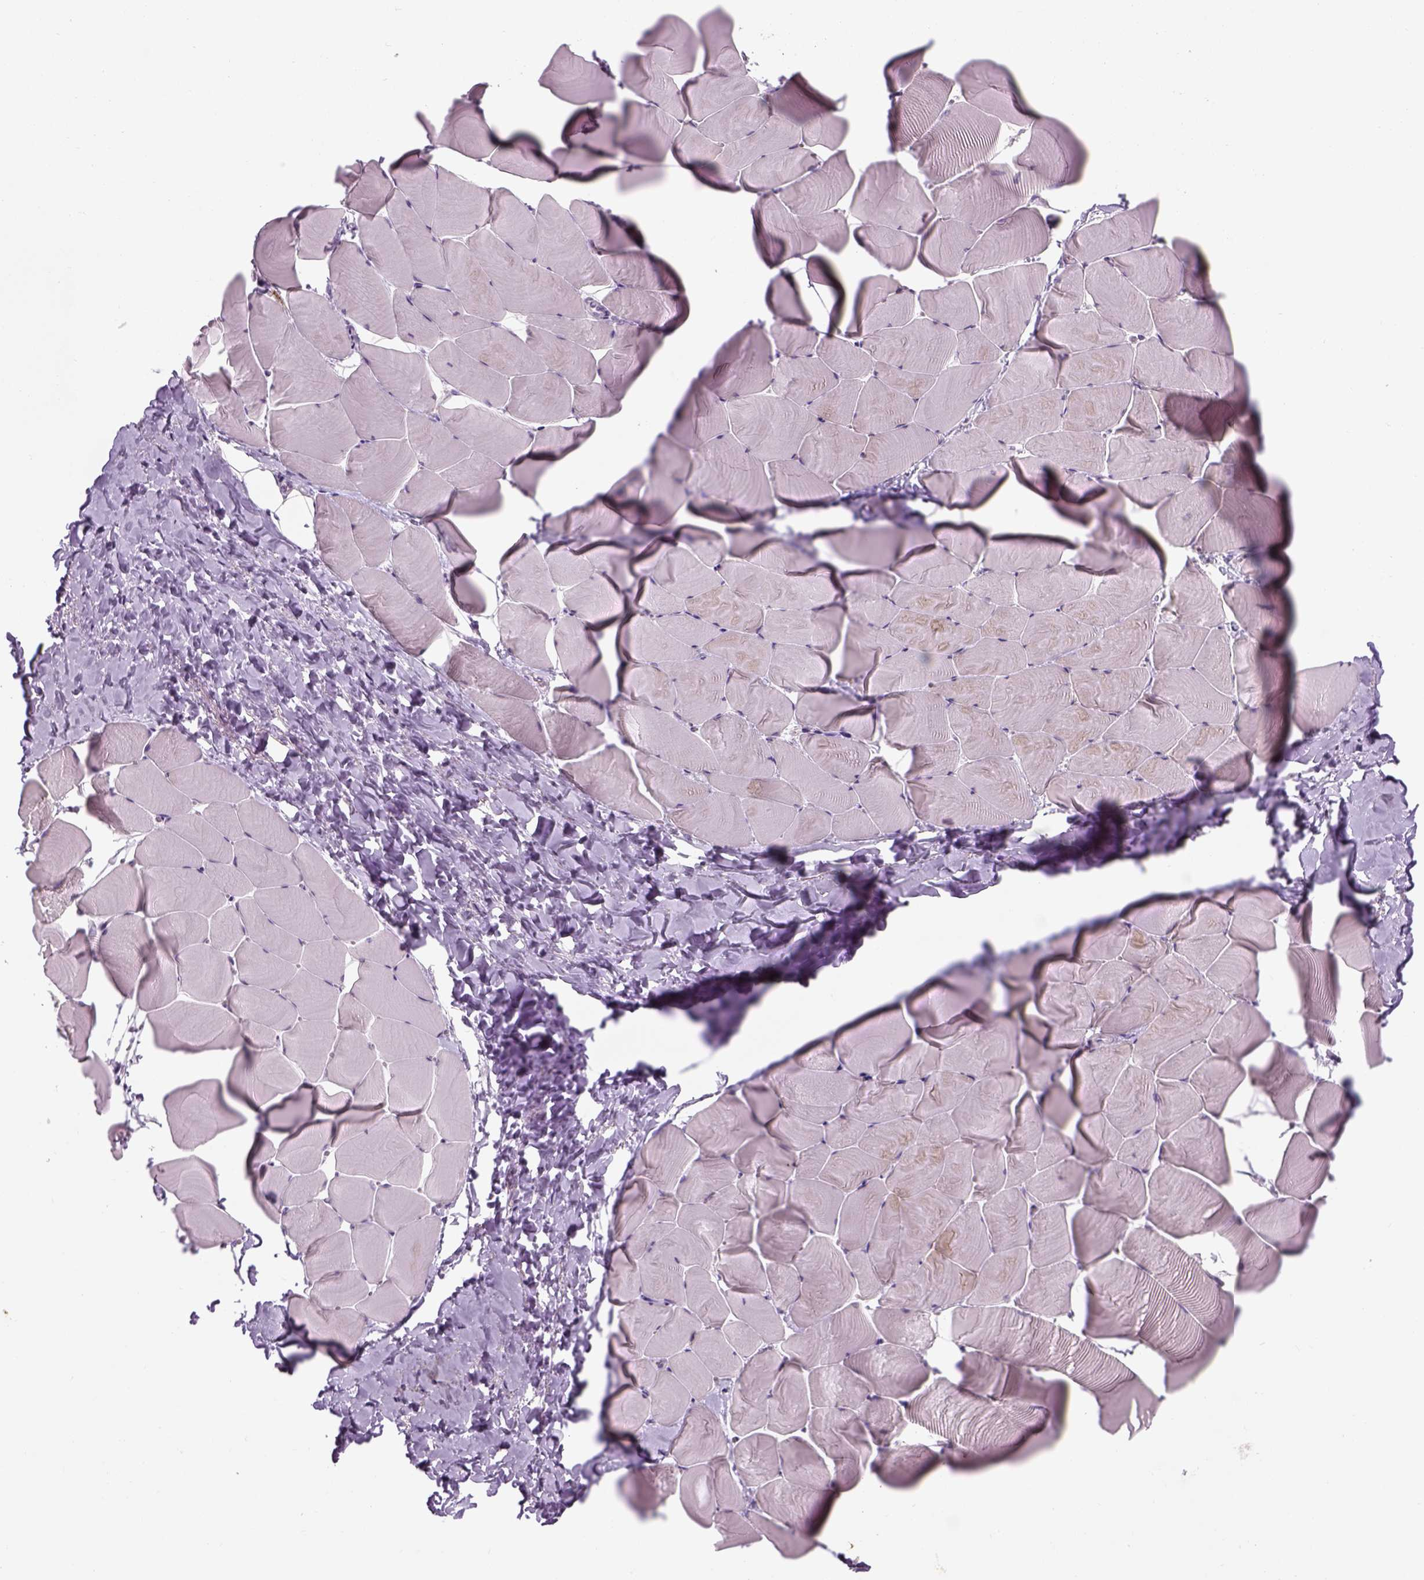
{"staining": {"intensity": "negative", "quantity": "none", "location": "none"}, "tissue": "skeletal muscle", "cell_type": "Myocytes", "image_type": "normal", "snomed": [{"axis": "morphology", "description": "Normal tissue, NOS"}, {"axis": "topography", "description": "Skeletal muscle"}], "caption": "High magnification brightfield microscopy of benign skeletal muscle stained with DAB (brown) and counterstained with hematoxylin (blue): myocytes show no significant staining.", "gene": "TH", "patient": {"sex": "male", "age": 25}}